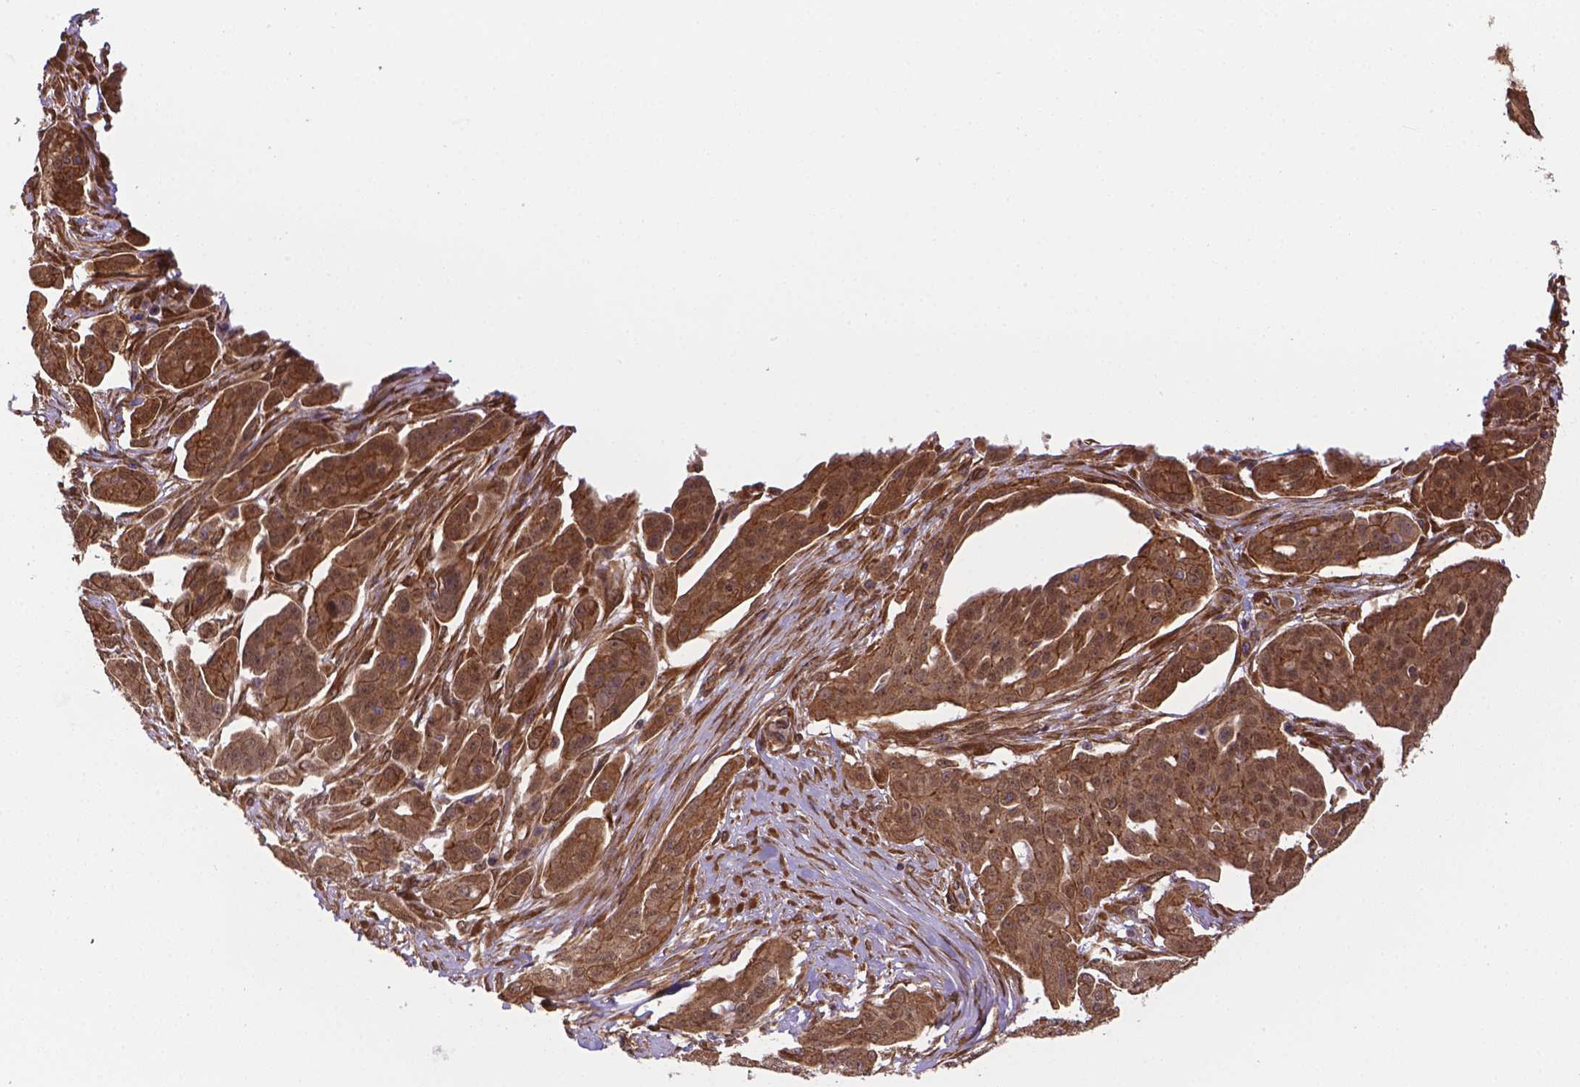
{"staining": {"intensity": "moderate", "quantity": ">75%", "location": "cytoplasmic/membranous"}, "tissue": "ovarian cancer", "cell_type": "Tumor cells", "image_type": "cancer", "snomed": [{"axis": "morphology", "description": "Carcinoma, endometroid"}, {"axis": "topography", "description": "Ovary"}], "caption": "A photomicrograph showing moderate cytoplasmic/membranous positivity in about >75% of tumor cells in ovarian endometroid carcinoma, as visualized by brown immunohistochemical staining.", "gene": "YAP1", "patient": {"sex": "female", "age": 70}}